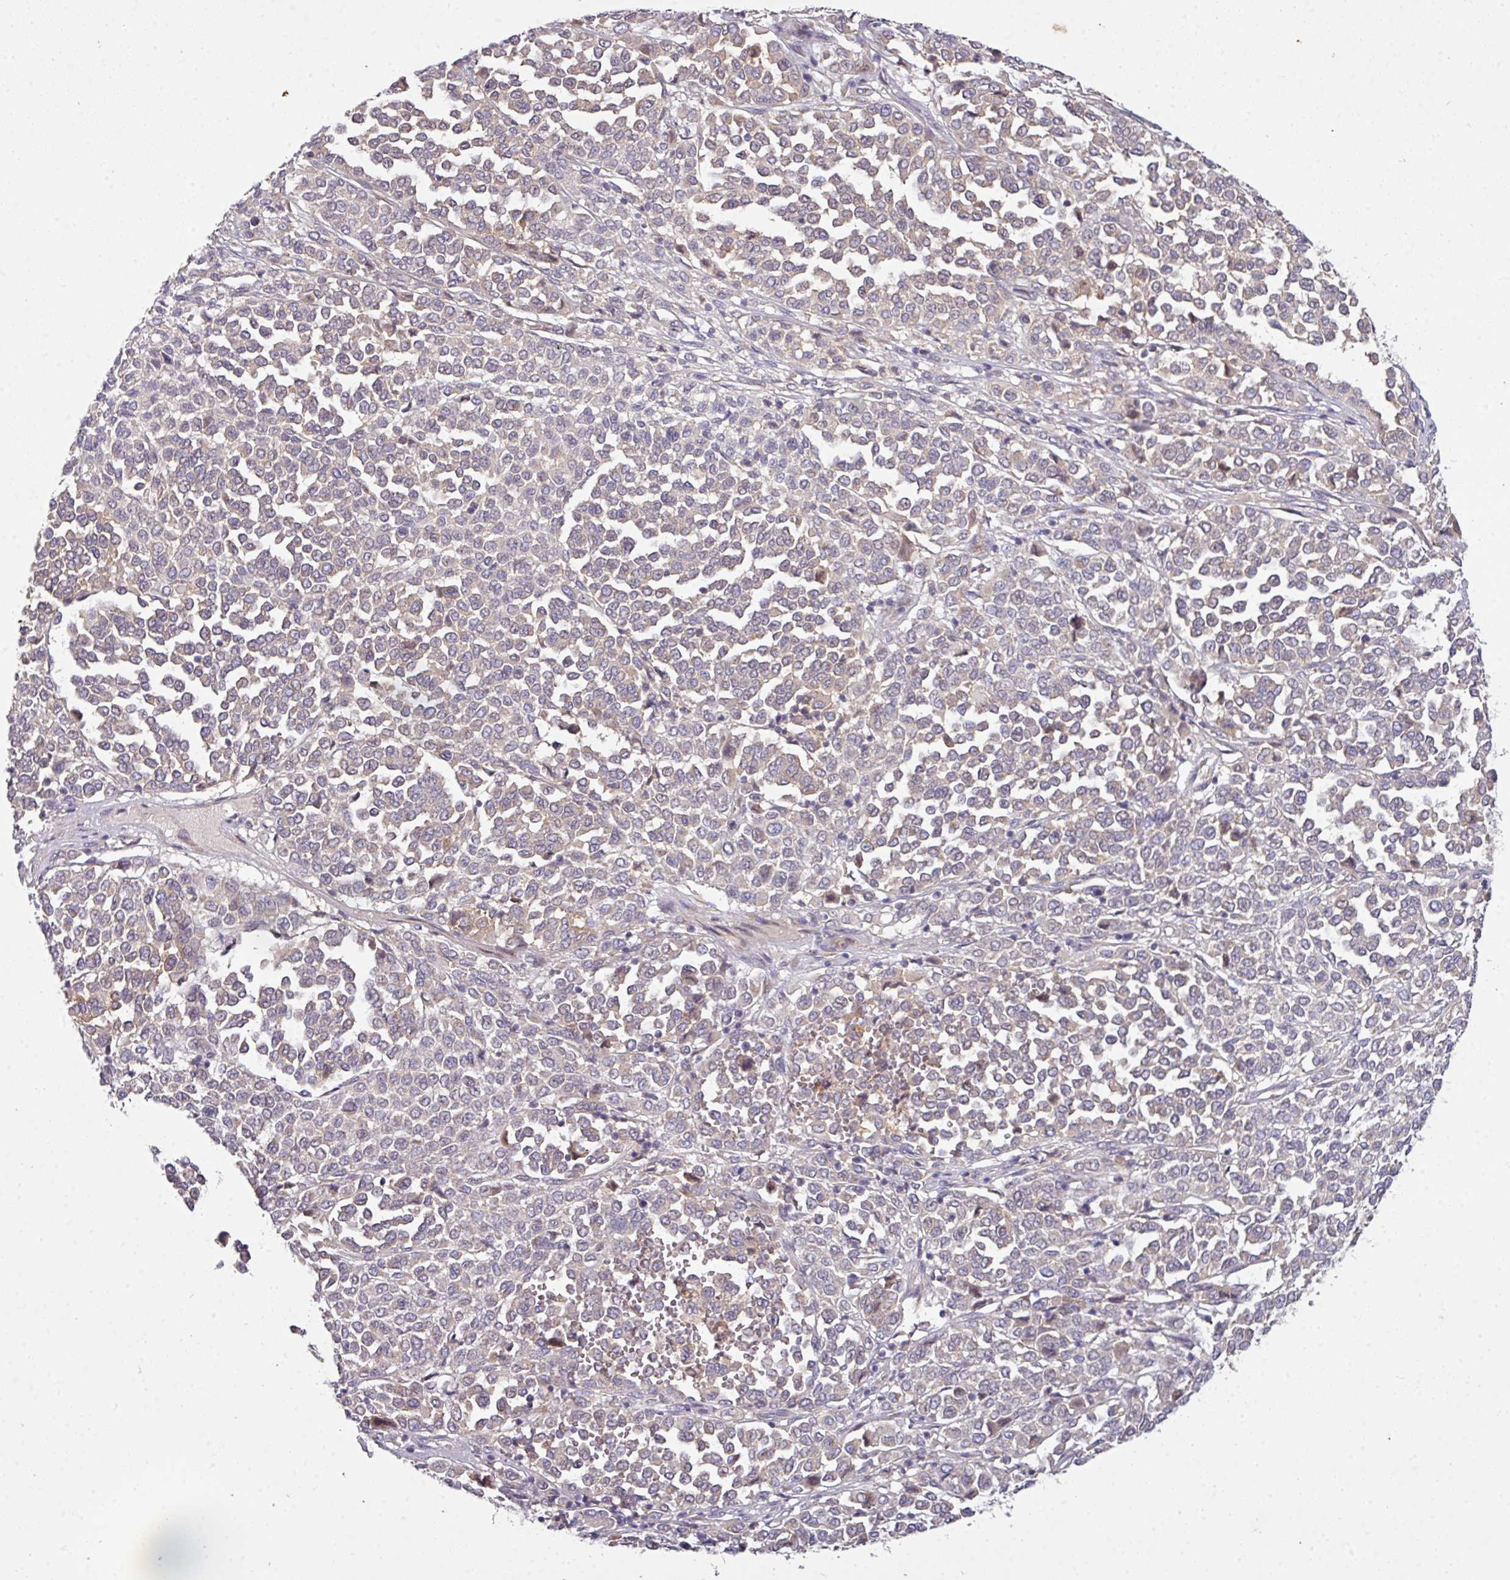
{"staining": {"intensity": "weak", "quantity": "<25%", "location": "cytoplasmic/membranous"}, "tissue": "melanoma", "cell_type": "Tumor cells", "image_type": "cancer", "snomed": [{"axis": "morphology", "description": "Malignant melanoma, Metastatic site"}, {"axis": "topography", "description": "Pancreas"}], "caption": "High power microscopy histopathology image of an immunohistochemistry (IHC) micrograph of melanoma, revealing no significant expression in tumor cells.", "gene": "VTI1A", "patient": {"sex": "female", "age": 30}}